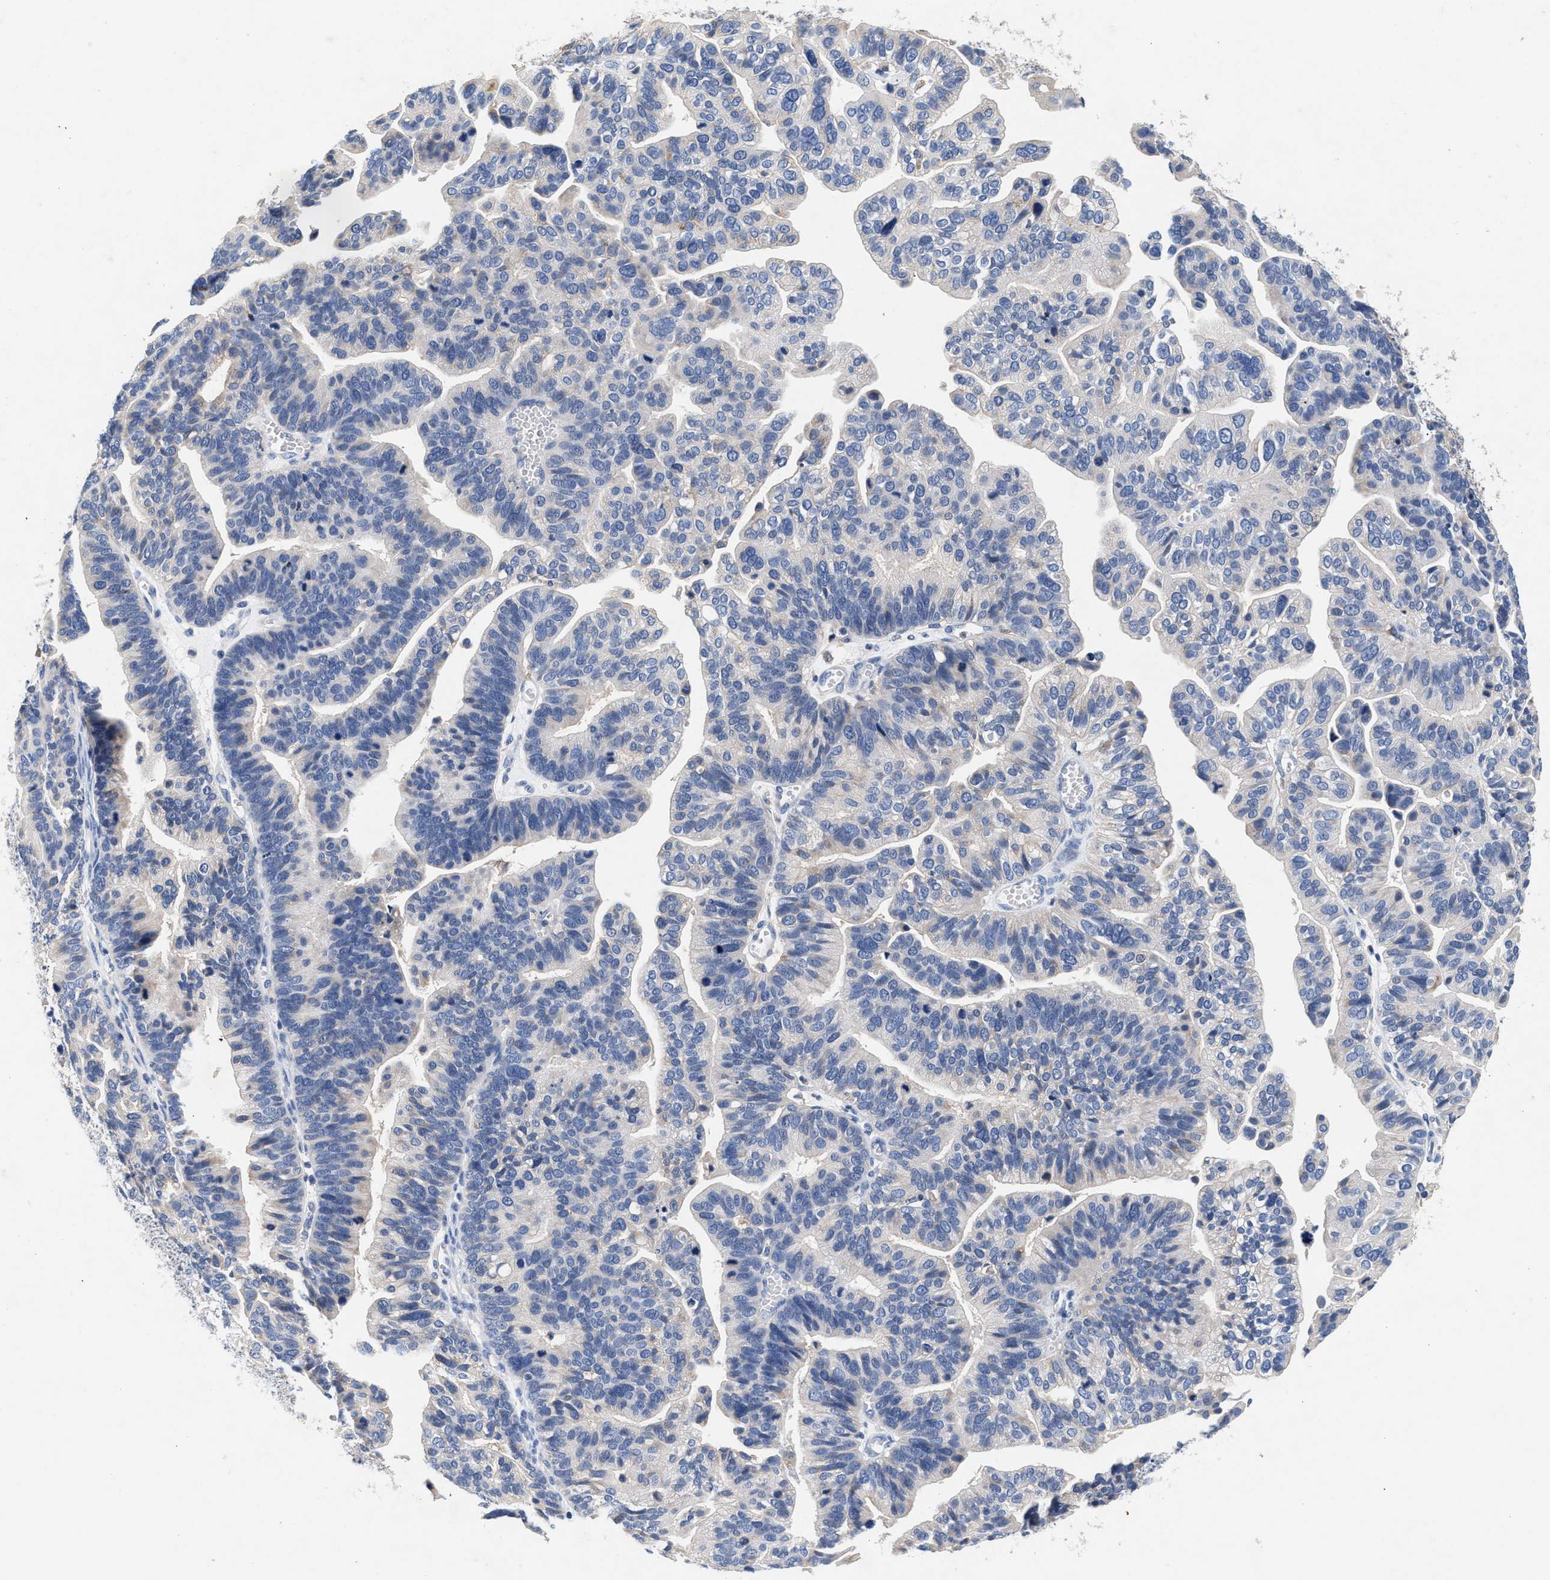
{"staining": {"intensity": "negative", "quantity": "none", "location": "none"}, "tissue": "ovarian cancer", "cell_type": "Tumor cells", "image_type": "cancer", "snomed": [{"axis": "morphology", "description": "Cystadenocarcinoma, serous, NOS"}, {"axis": "topography", "description": "Ovary"}], "caption": "Ovarian cancer was stained to show a protein in brown. There is no significant positivity in tumor cells. (Immunohistochemistry (ihc), brightfield microscopy, high magnification).", "gene": "GNAI3", "patient": {"sex": "female", "age": 56}}